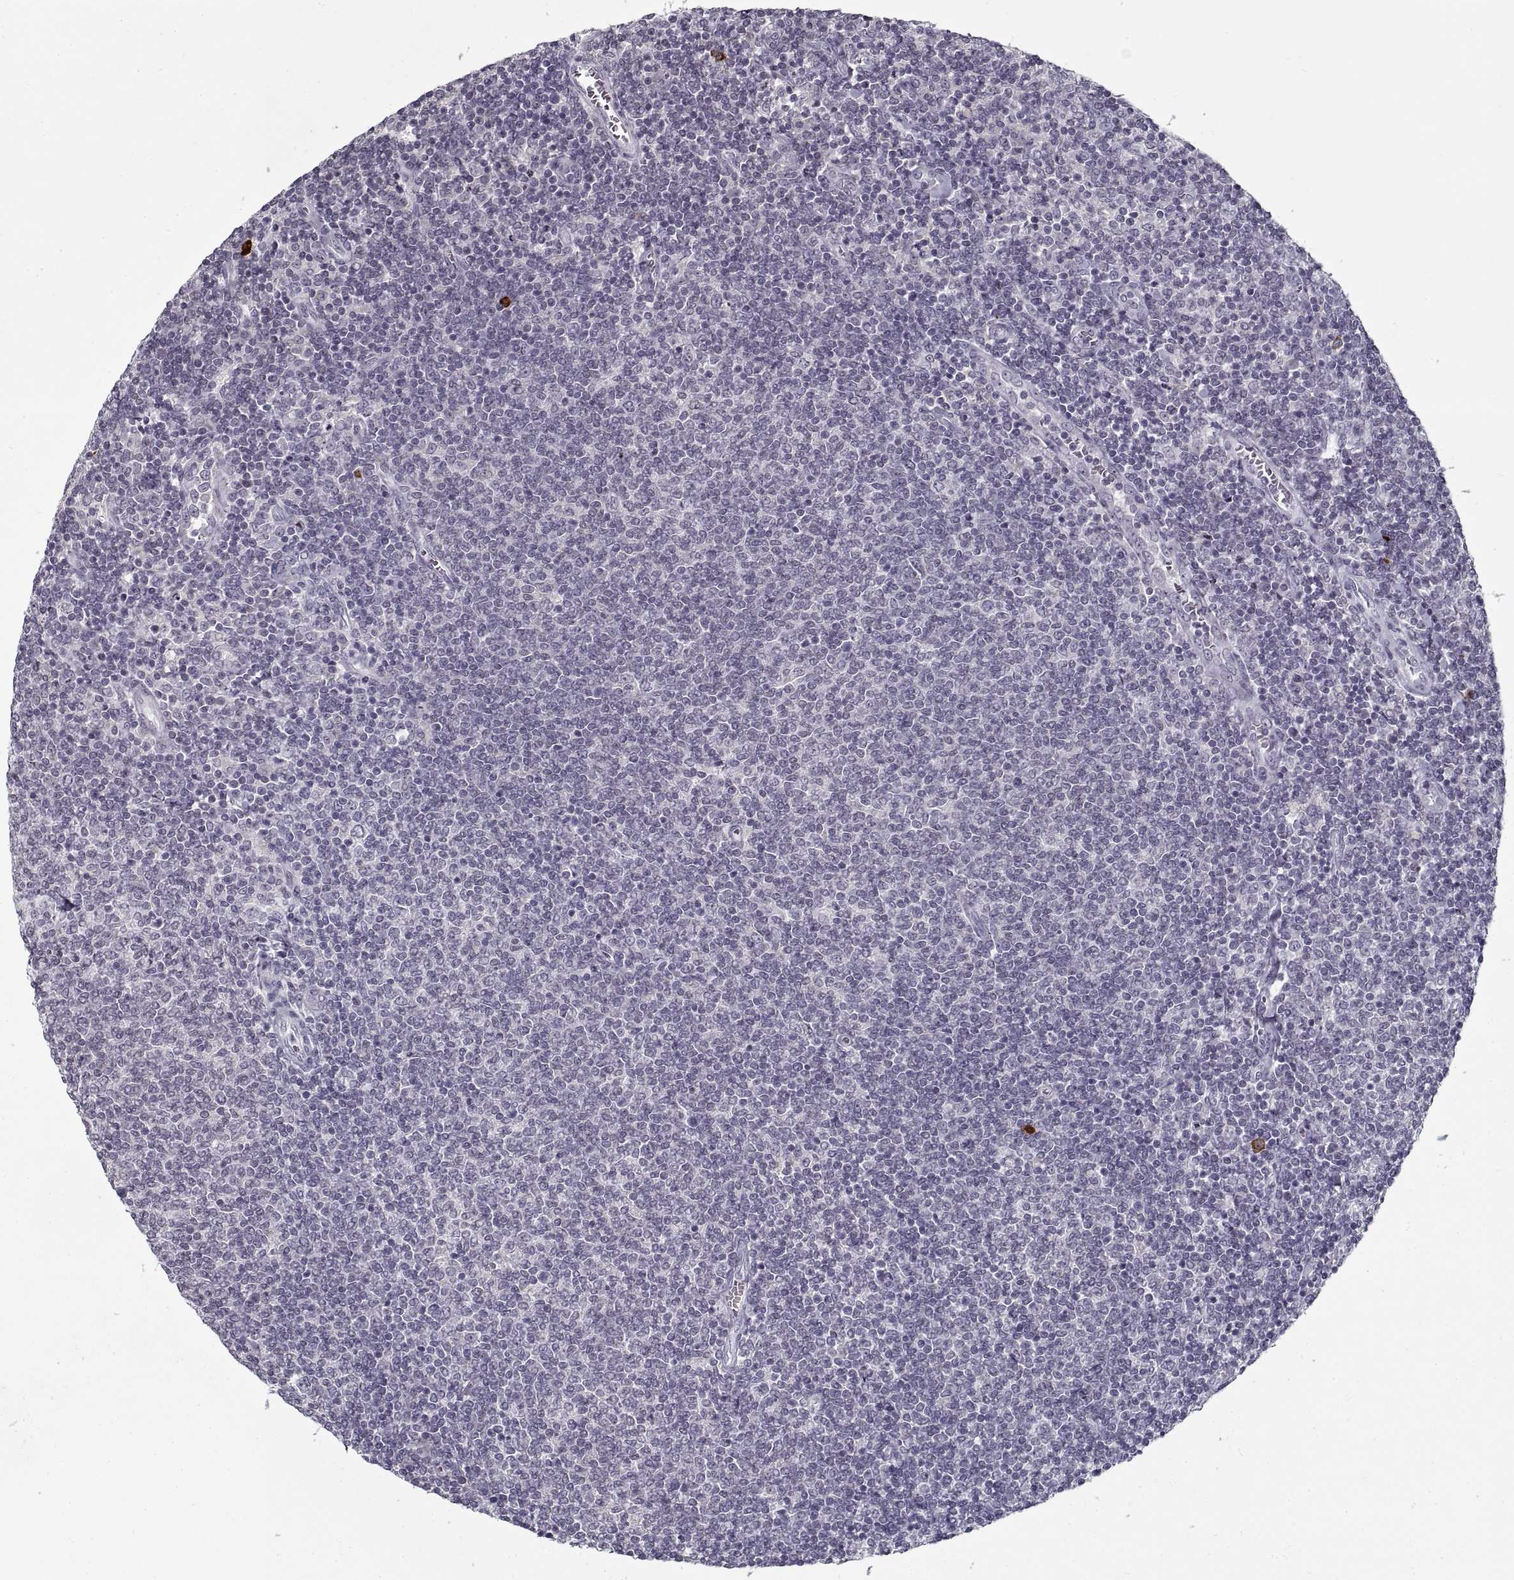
{"staining": {"intensity": "negative", "quantity": "none", "location": "none"}, "tissue": "lymphoma", "cell_type": "Tumor cells", "image_type": "cancer", "snomed": [{"axis": "morphology", "description": "Malignant lymphoma, non-Hodgkin's type, Low grade"}, {"axis": "topography", "description": "Lymph node"}], "caption": "This is a image of immunohistochemistry staining of malignant lymphoma, non-Hodgkin's type (low-grade), which shows no expression in tumor cells.", "gene": "GAD2", "patient": {"sex": "male", "age": 52}}